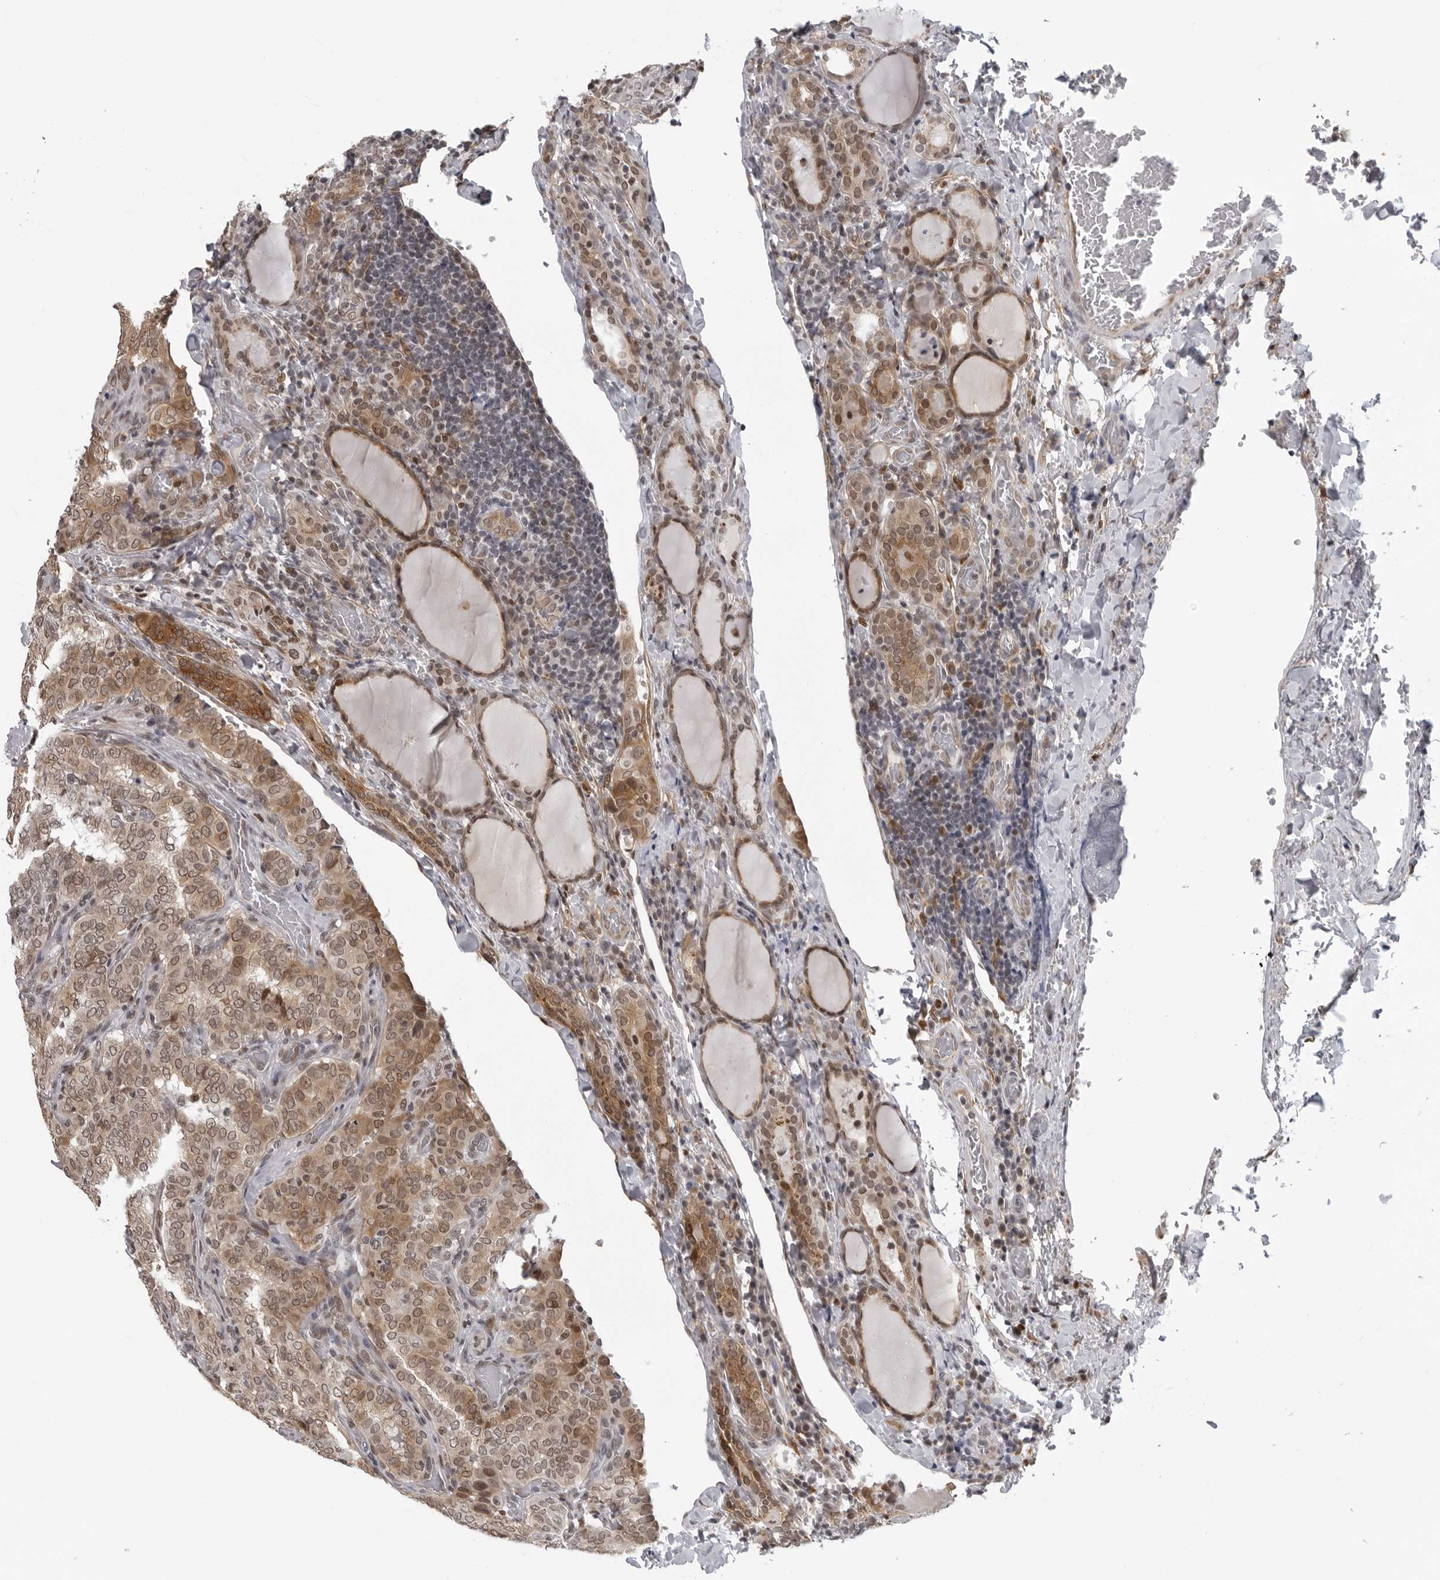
{"staining": {"intensity": "moderate", "quantity": ">75%", "location": "cytoplasmic/membranous,nuclear"}, "tissue": "thyroid cancer", "cell_type": "Tumor cells", "image_type": "cancer", "snomed": [{"axis": "morphology", "description": "Normal tissue, NOS"}, {"axis": "morphology", "description": "Papillary adenocarcinoma, NOS"}, {"axis": "topography", "description": "Thyroid gland"}], "caption": "Human thyroid cancer stained with a brown dye exhibits moderate cytoplasmic/membranous and nuclear positive staining in approximately >75% of tumor cells.", "gene": "MAF", "patient": {"sex": "female", "age": 30}}